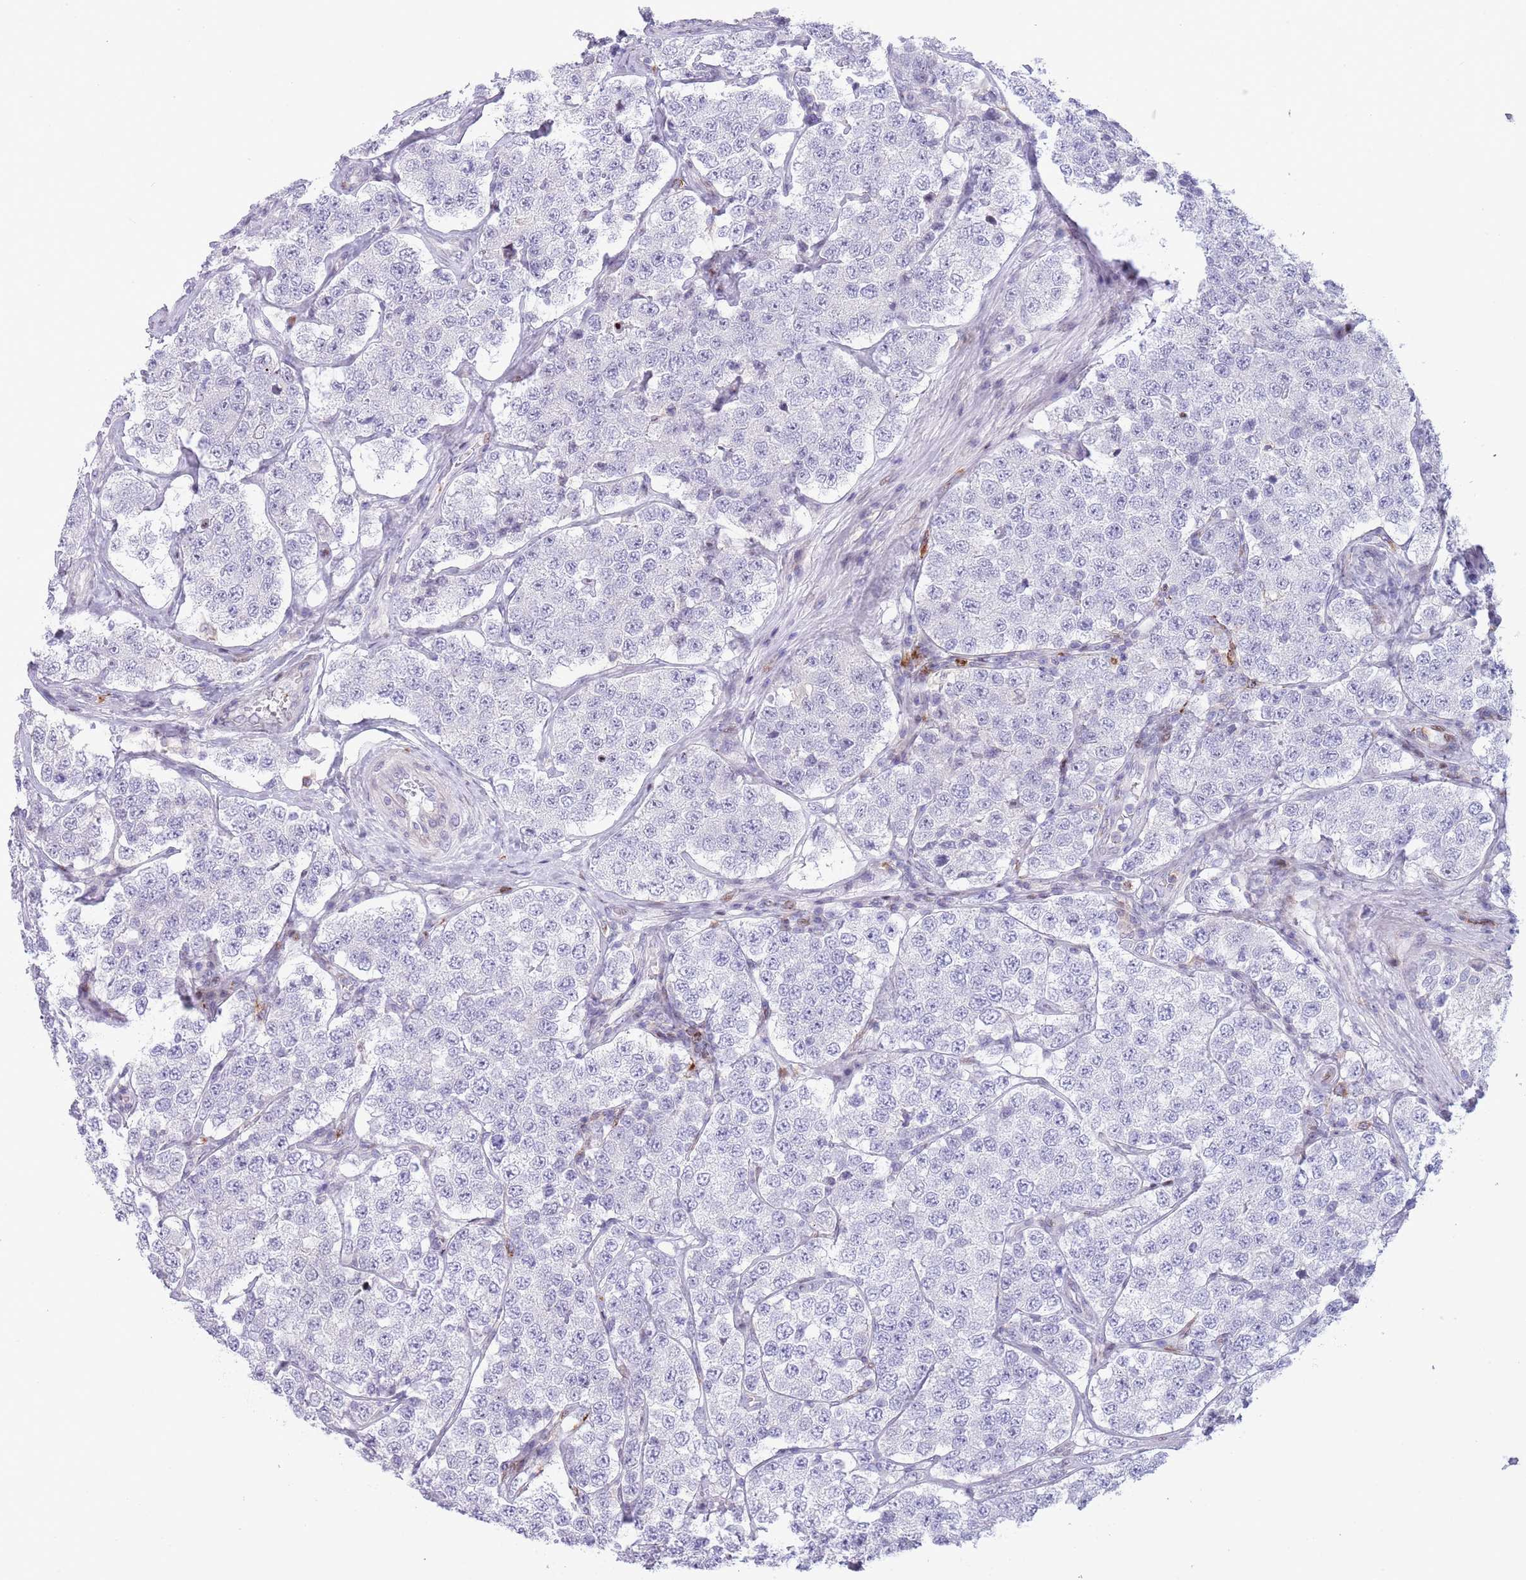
{"staining": {"intensity": "negative", "quantity": "none", "location": "none"}, "tissue": "testis cancer", "cell_type": "Tumor cells", "image_type": "cancer", "snomed": [{"axis": "morphology", "description": "Seminoma, NOS"}, {"axis": "topography", "description": "Testis"}], "caption": "Human testis cancer stained for a protein using IHC exhibits no positivity in tumor cells.", "gene": "ANO8", "patient": {"sex": "male", "age": 34}}